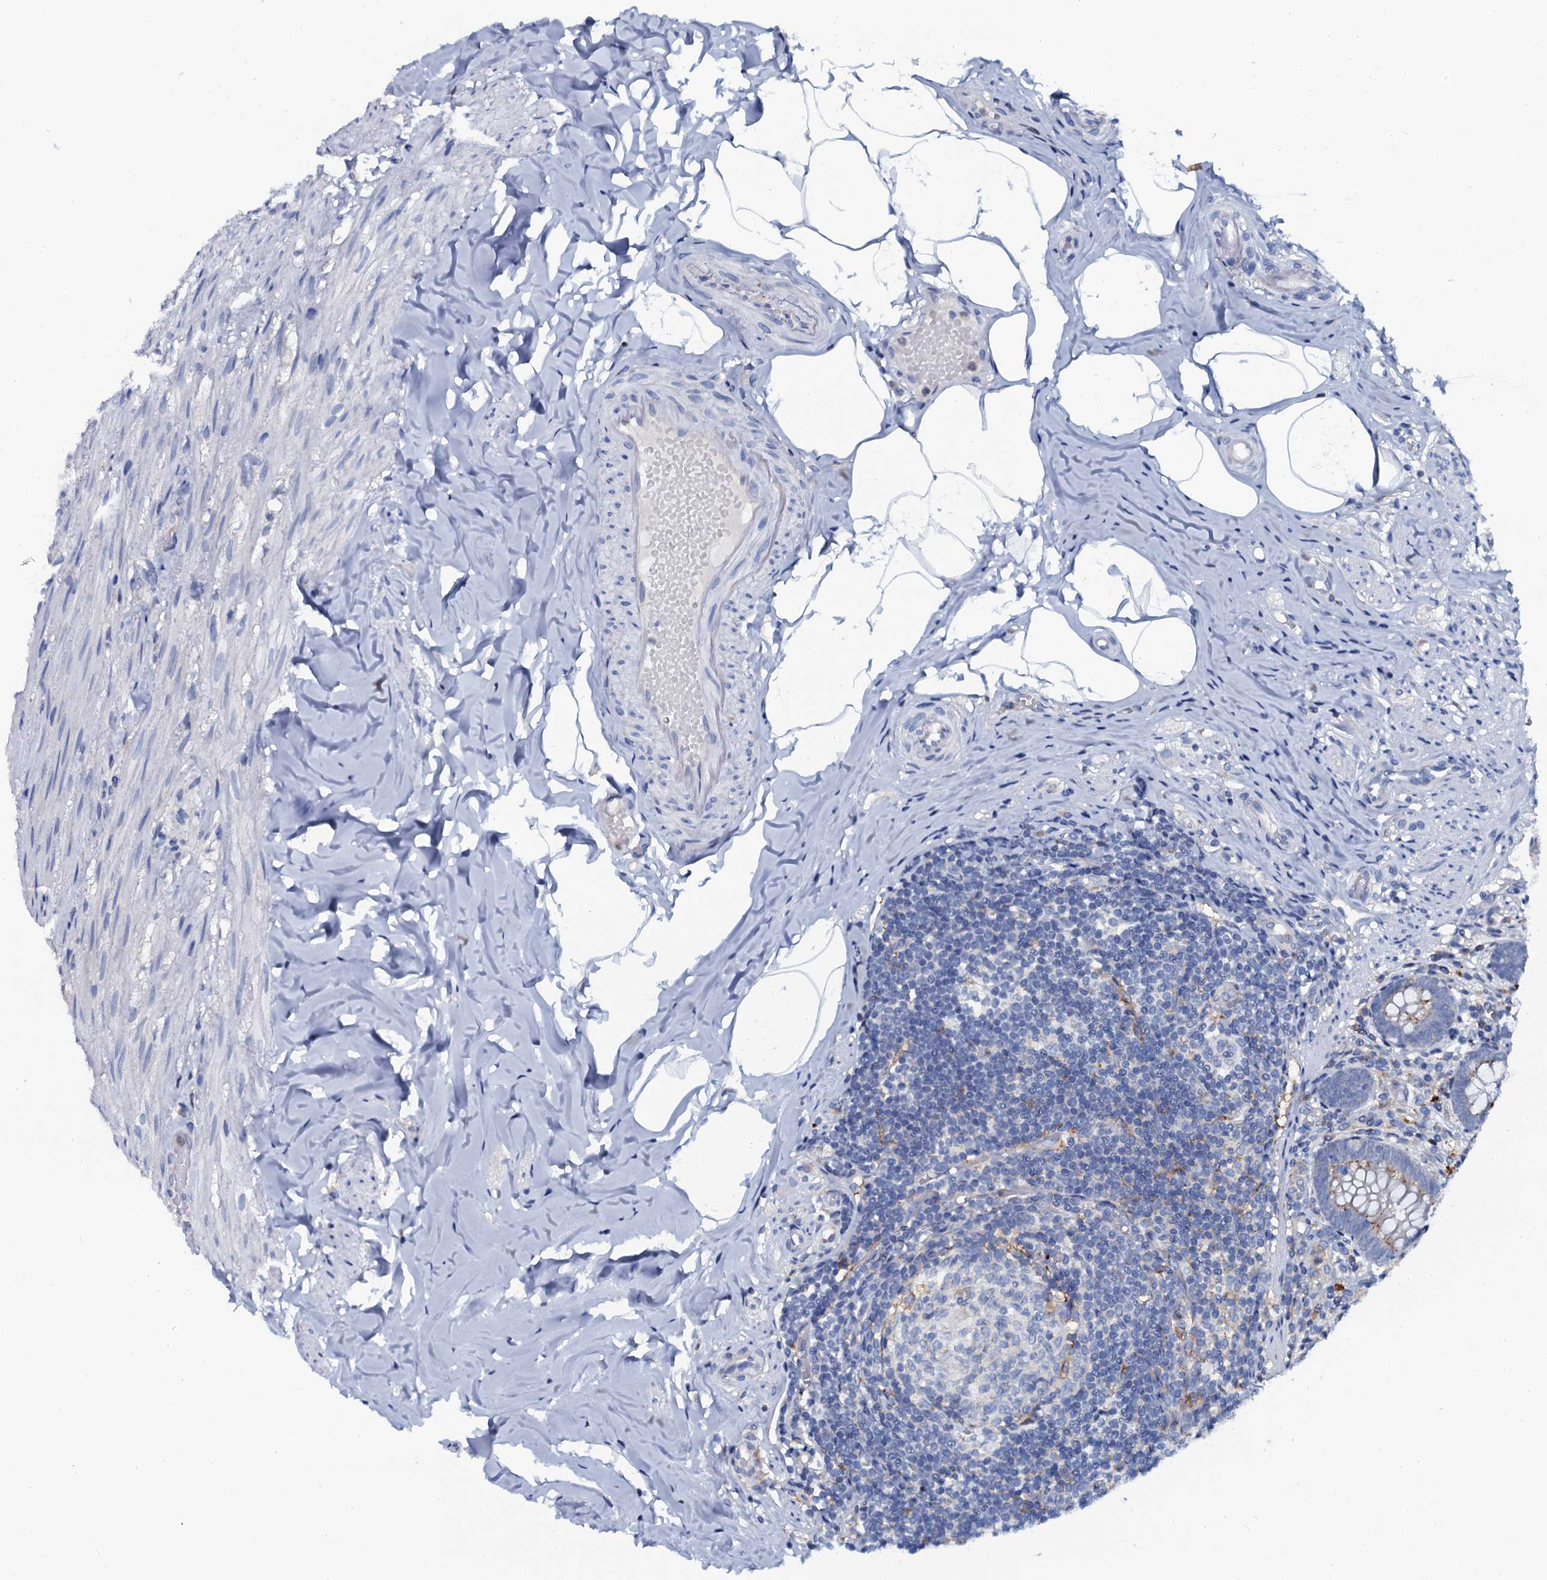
{"staining": {"intensity": "strong", "quantity": "25%-75%", "location": "cytoplasmic/membranous"}, "tissue": "appendix", "cell_type": "Glandular cells", "image_type": "normal", "snomed": [{"axis": "morphology", "description": "Normal tissue, NOS"}, {"axis": "topography", "description": "Appendix"}], "caption": "High-power microscopy captured an IHC image of normal appendix, revealing strong cytoplasmic/membranous expression in about 25%-75% of glandular cells. (DAB IHC, brown staining for protein, blue staining for nuclei).", "gene": "OTOL1", "patient": {"sex": "male", "age": 55}}